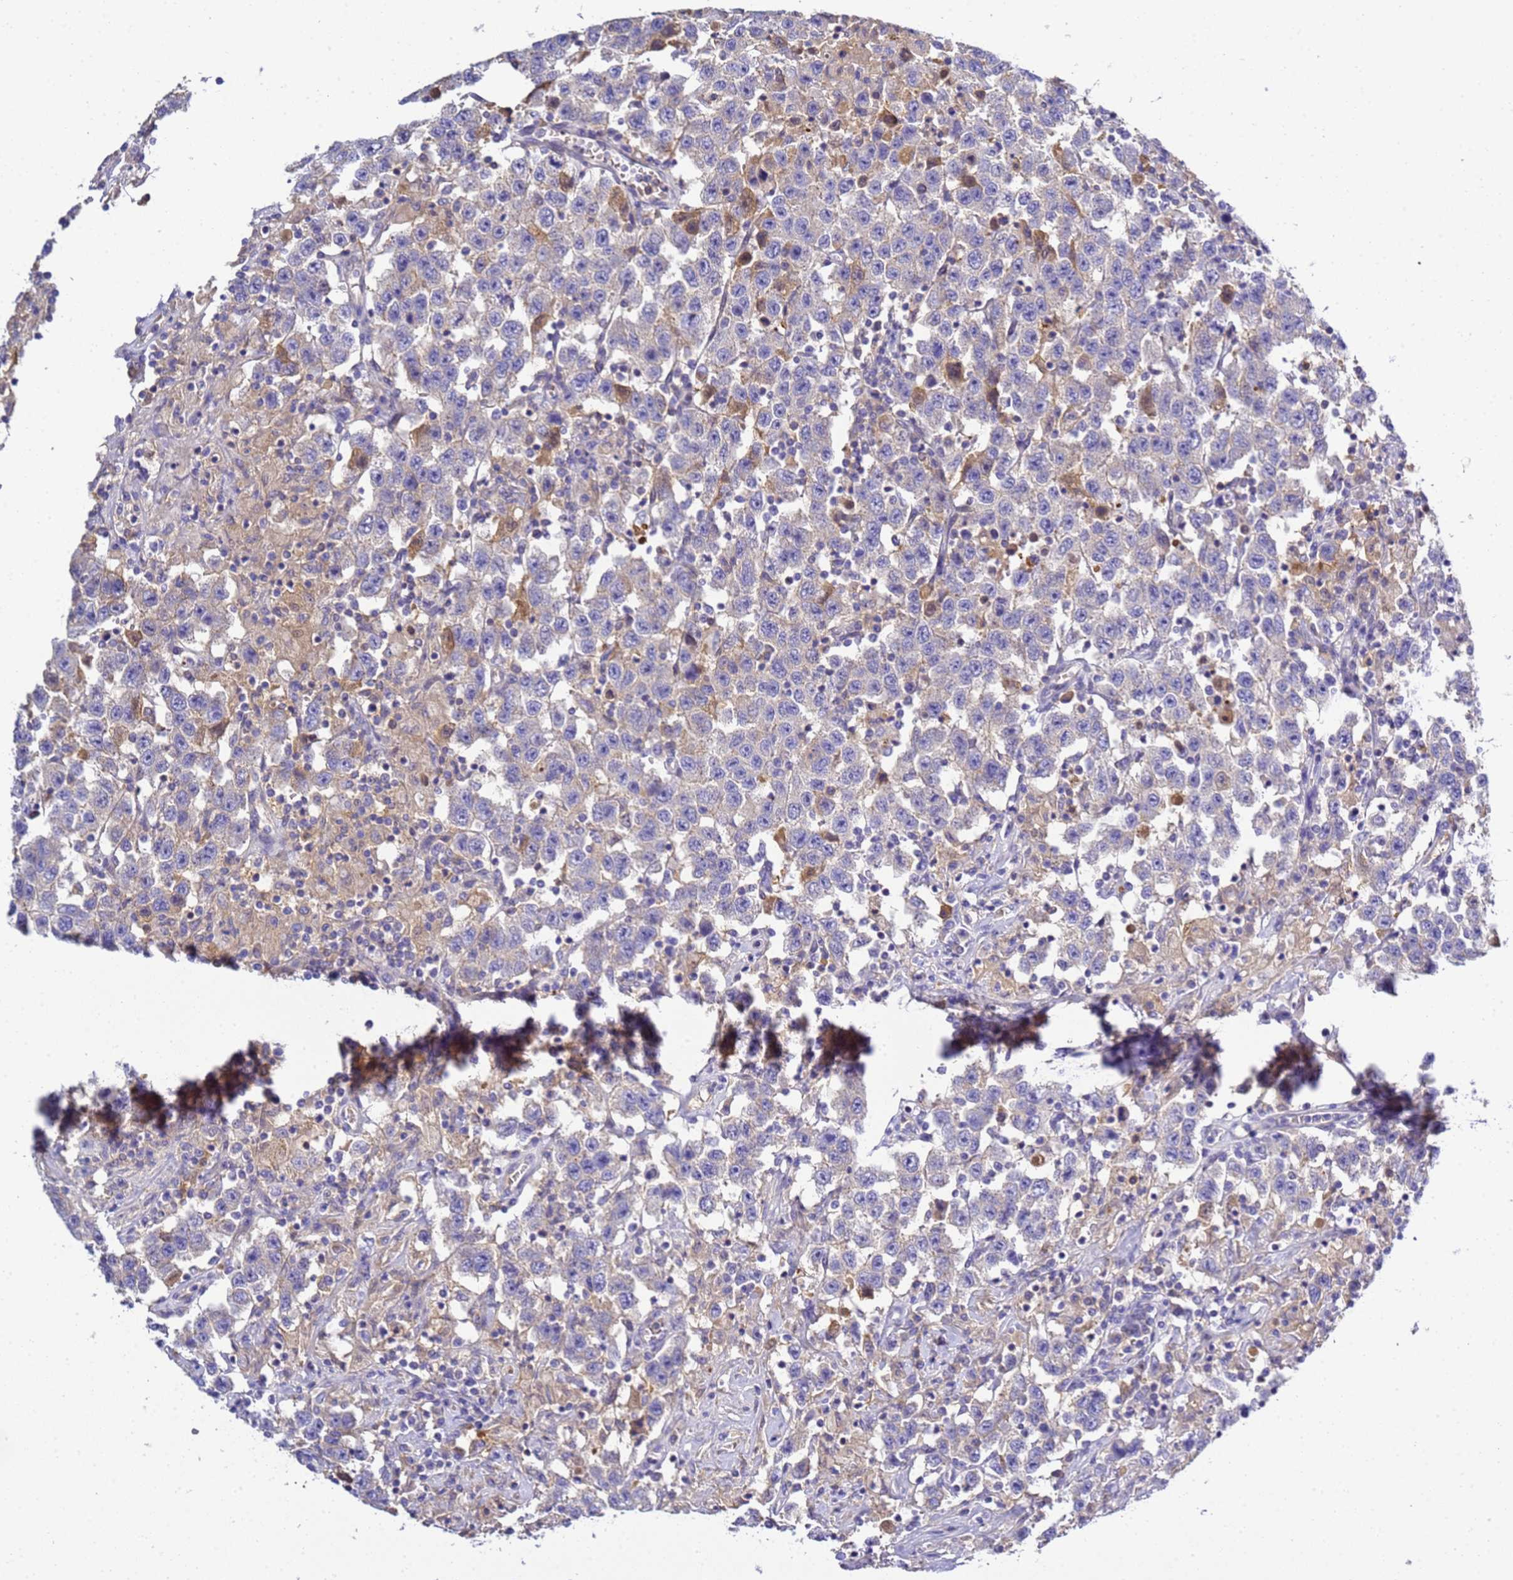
{"staining": {"intensity": "negative", "quantity": "none", "location": "none"}, "tissue": "testis cancer", "cell_type": "Tumor cells", "image_type": "cancer", "snomed": [{"axis": "morphology", "description": "Seminoma, NOS"}, {"axis": "topography", "description": "Testis"}], "caption": "Tumor cells show no significant staining in seminoma (testis). (Stains: DAB (3,3'-diaminobenzidine) IHC with hematoxylin counter stain, Microscopy: brightfield microscopy at high magnification).", "gene": "TBCD", "patient": {"sex": "male", "age": 41}}